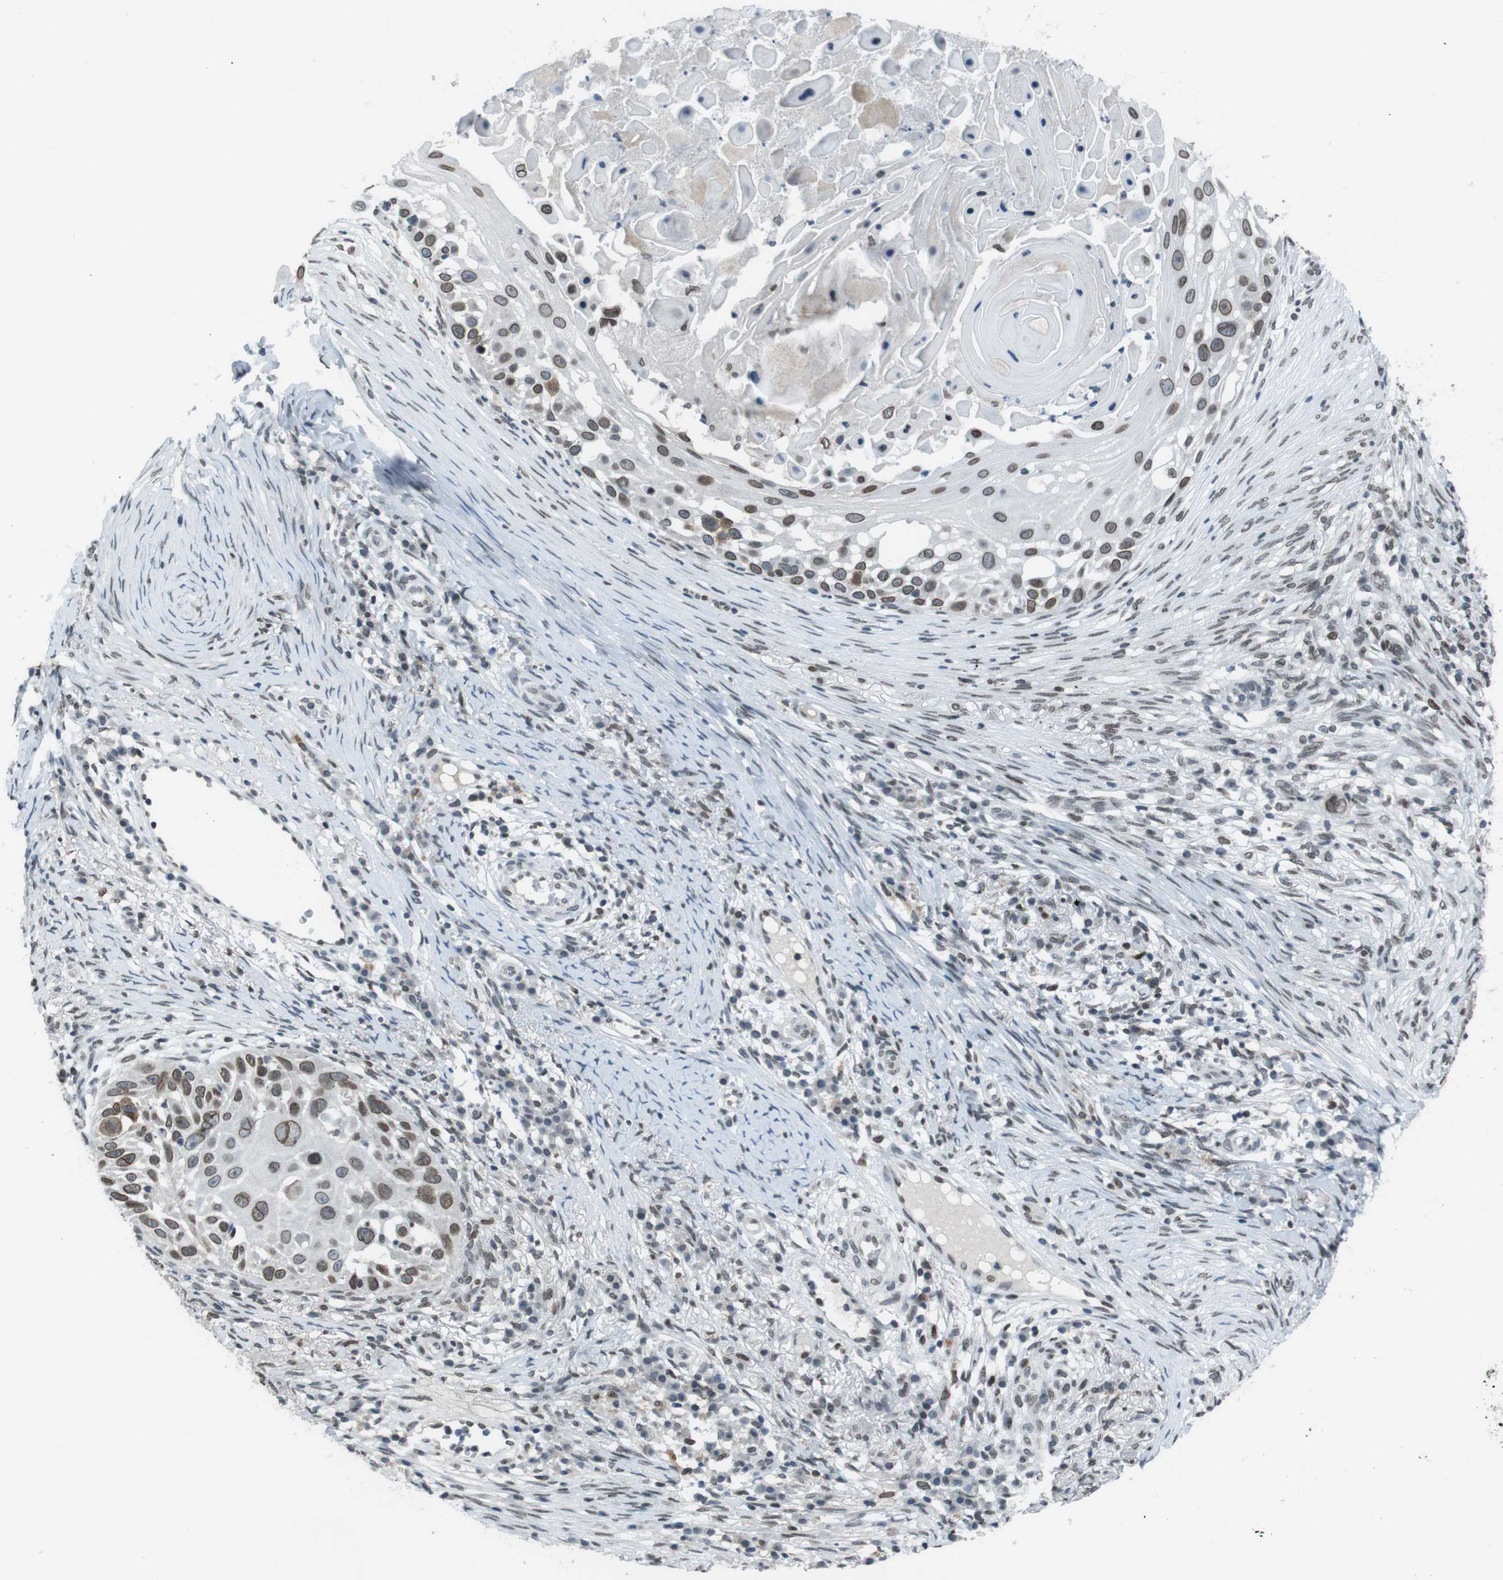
{"staining": {"intensity": "moderate", "quantity": ">75%", "location": "cytoplasmic/membranous,nuclear"}, "tissue": "skin cancer", "cell_type": "Tumor cells", "image_type": "cancer", "snomed": [{"axis": "morphology", "description": "Squamous cell carcinoma, NOS"}, {"axis": "topography", "description": "Skin"}], "caption": "Squamous cell carcinoma (skin) tissue displays moderate cytoplasmic/membranous and nuclear expression in approximately >75% of tumor cells", "gene": "MAD1L1", "patient": {"sex": "female", "age": 44}}